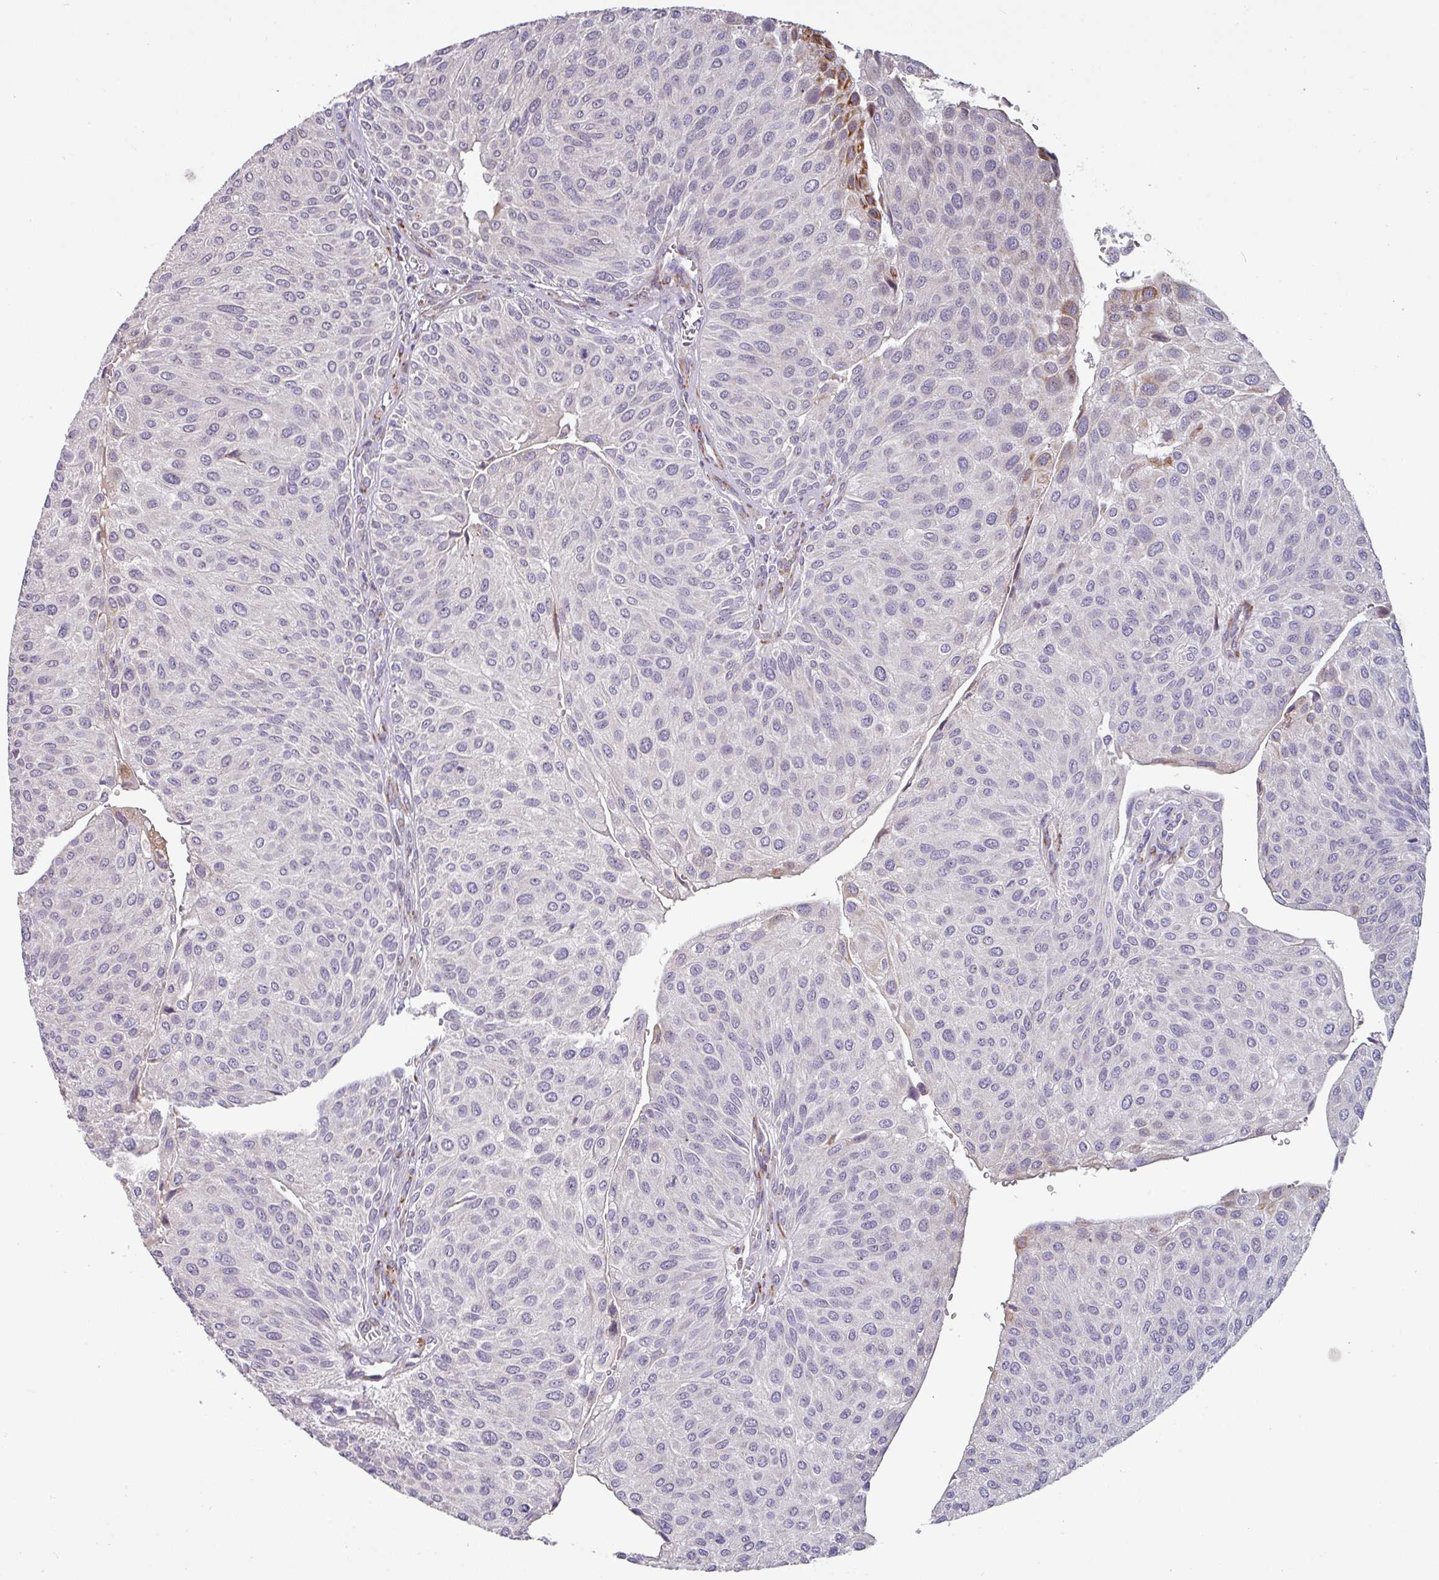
{"staining": {"intensity": "moderate", "quantity": "<25%", "location": "cytoplasmic/membranous"}, "tissue": "urothelial cancer", "cell_type": "Tumor cells", "image_type": "cancer", "snomed": [{"axis": "morphology", "description": "Urothelial carcinoma, NOS"}, {"axis": "topography", "description": "Urinary bladder"}], "caption": "Human transitional cell carcinoma stained with a protein marker displays moderate staining in tumor cells.", "gene": "KLHL3", "patient": {"sex": "male", "age": 67}}